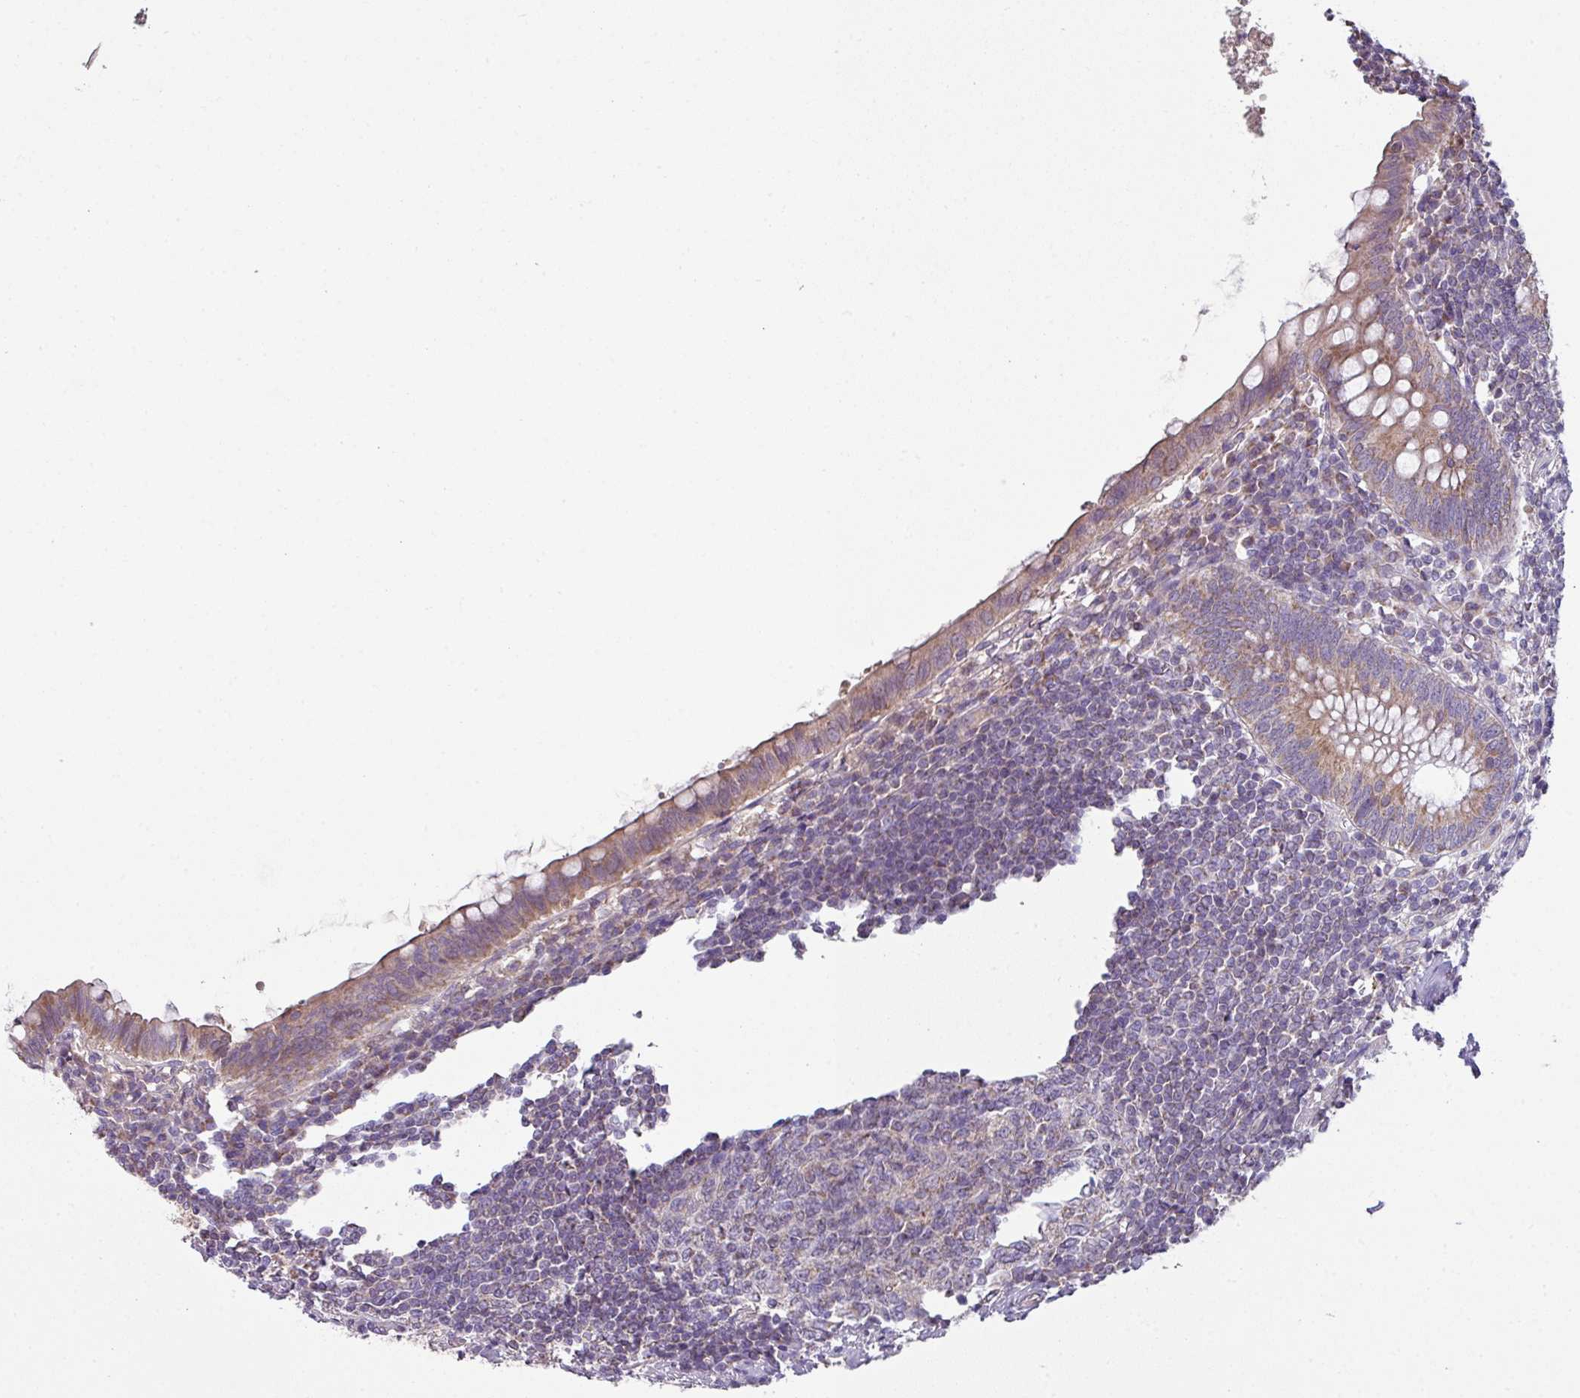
{"staining": {"intensity": "moderate", "quantity": ">75%", "location": "cytoplasmic/membranous"}, "tissue": "appendix", "cell_type": "Glandular cells", "image_type": "normal", "snomed": [{"axis": "morphology", "description": "Normal tissue, NOS"}, {"axis": "topography", "description": "Appendix"}], "caption": "The photomicrograph demonstrates immunohistochemical staining of benign appendix. There is moderate cytoplasmic/membranous staining is present in about >75% of glandular cells.", "gene": "LRRC9", "patient": {"sex": "male", "age": 83}}